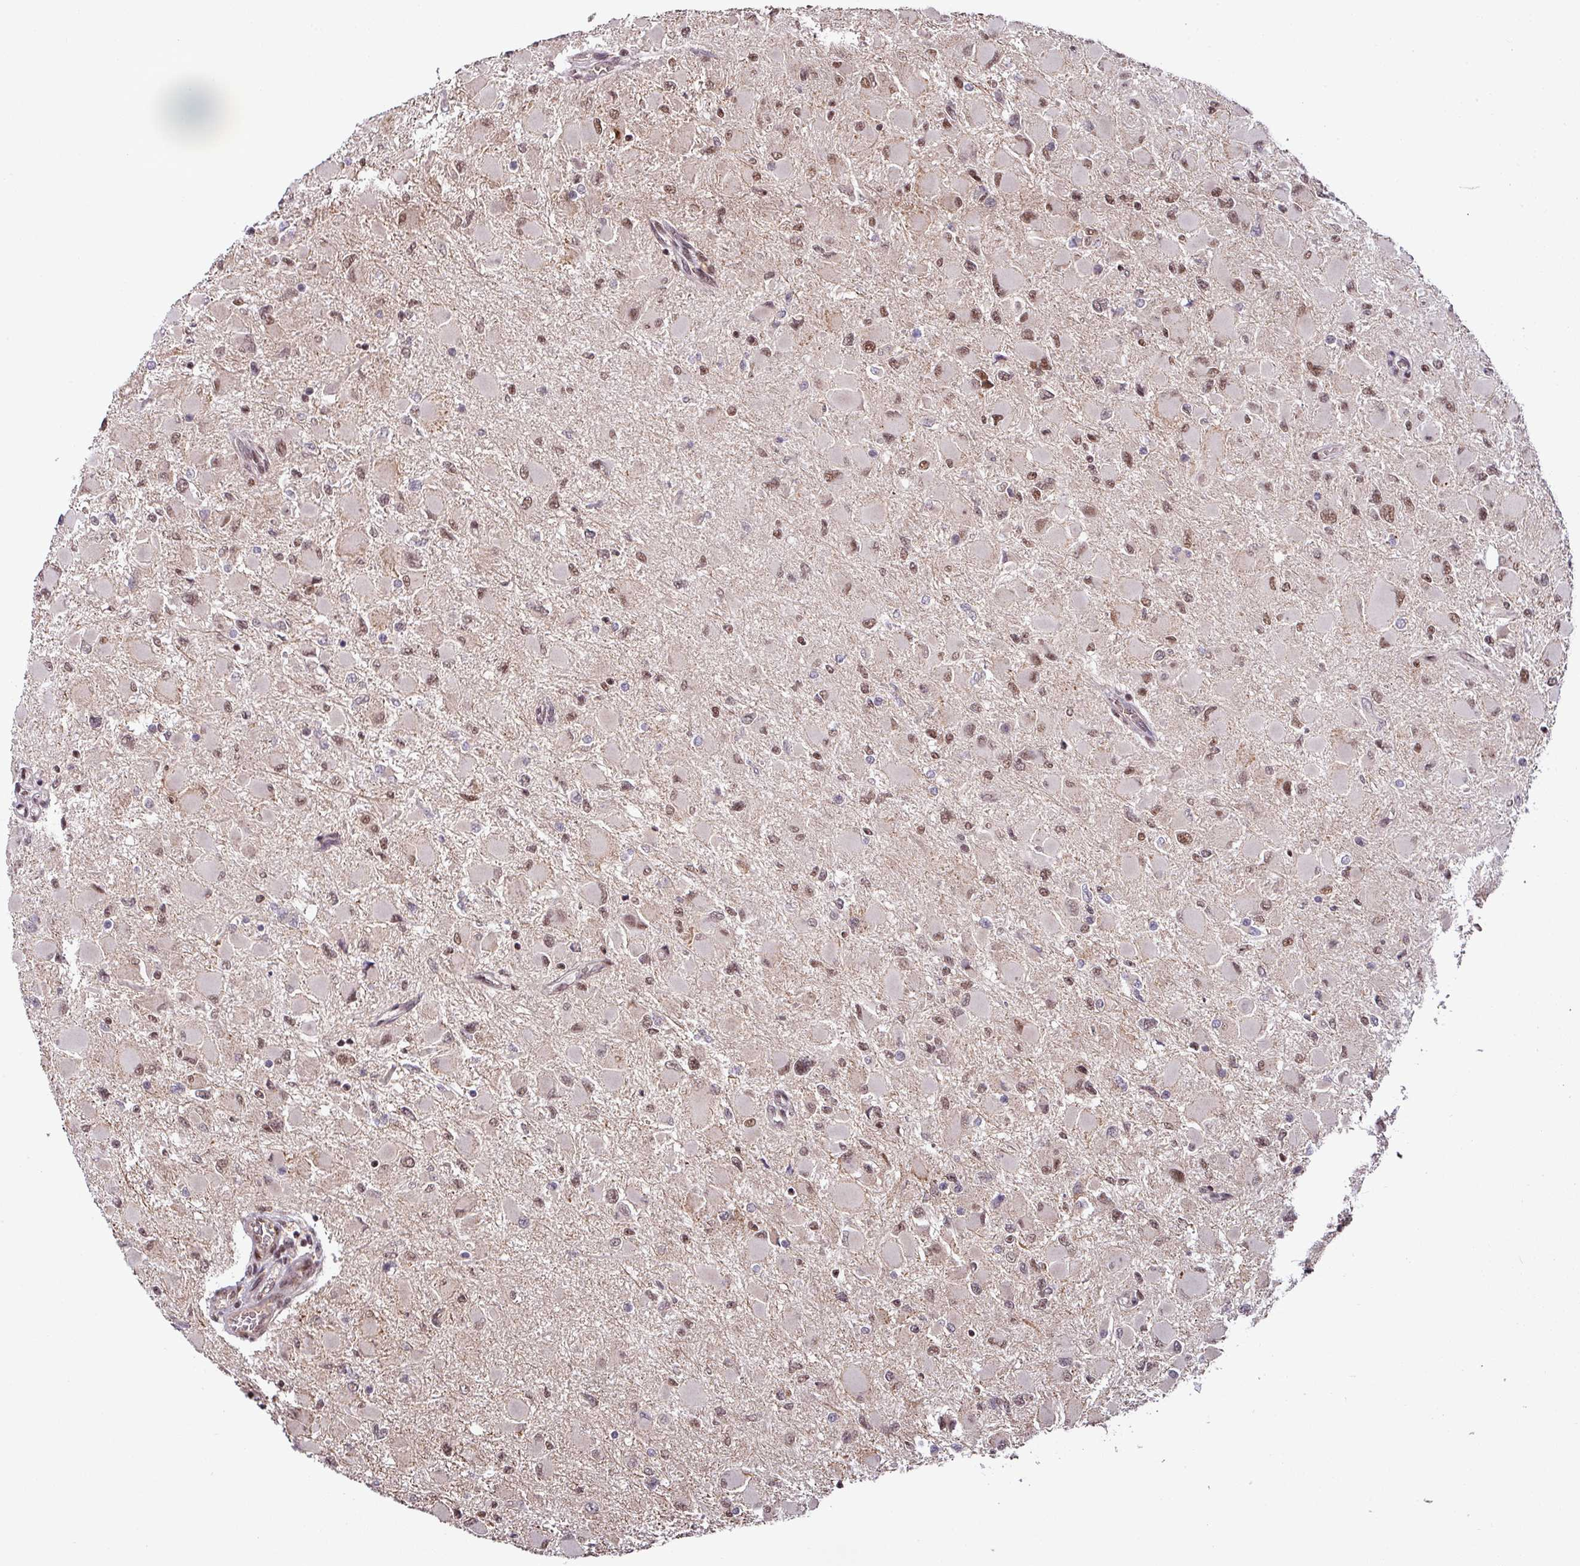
{"staining": {"intensity": "moderate", "quantity": ">75%", "location": "nuclear"}, "tissue": "glioma", "cell_type": "Tumor cells", "image_type": "cancer", "snomed": [{"axis": "morphology", "description": "Glioma, malignant, High grade"}, {"axis": "topography", "description": "Cerebral cortex"}], "caption": "The image shows immunohistochemical staining of malignant glioma (high-grade). There is moderate nuclear staining is appreciated in approximately >75% of tumor cells.", "gene": "PHF23", "patient": {"sex": "female", "age": 36}}